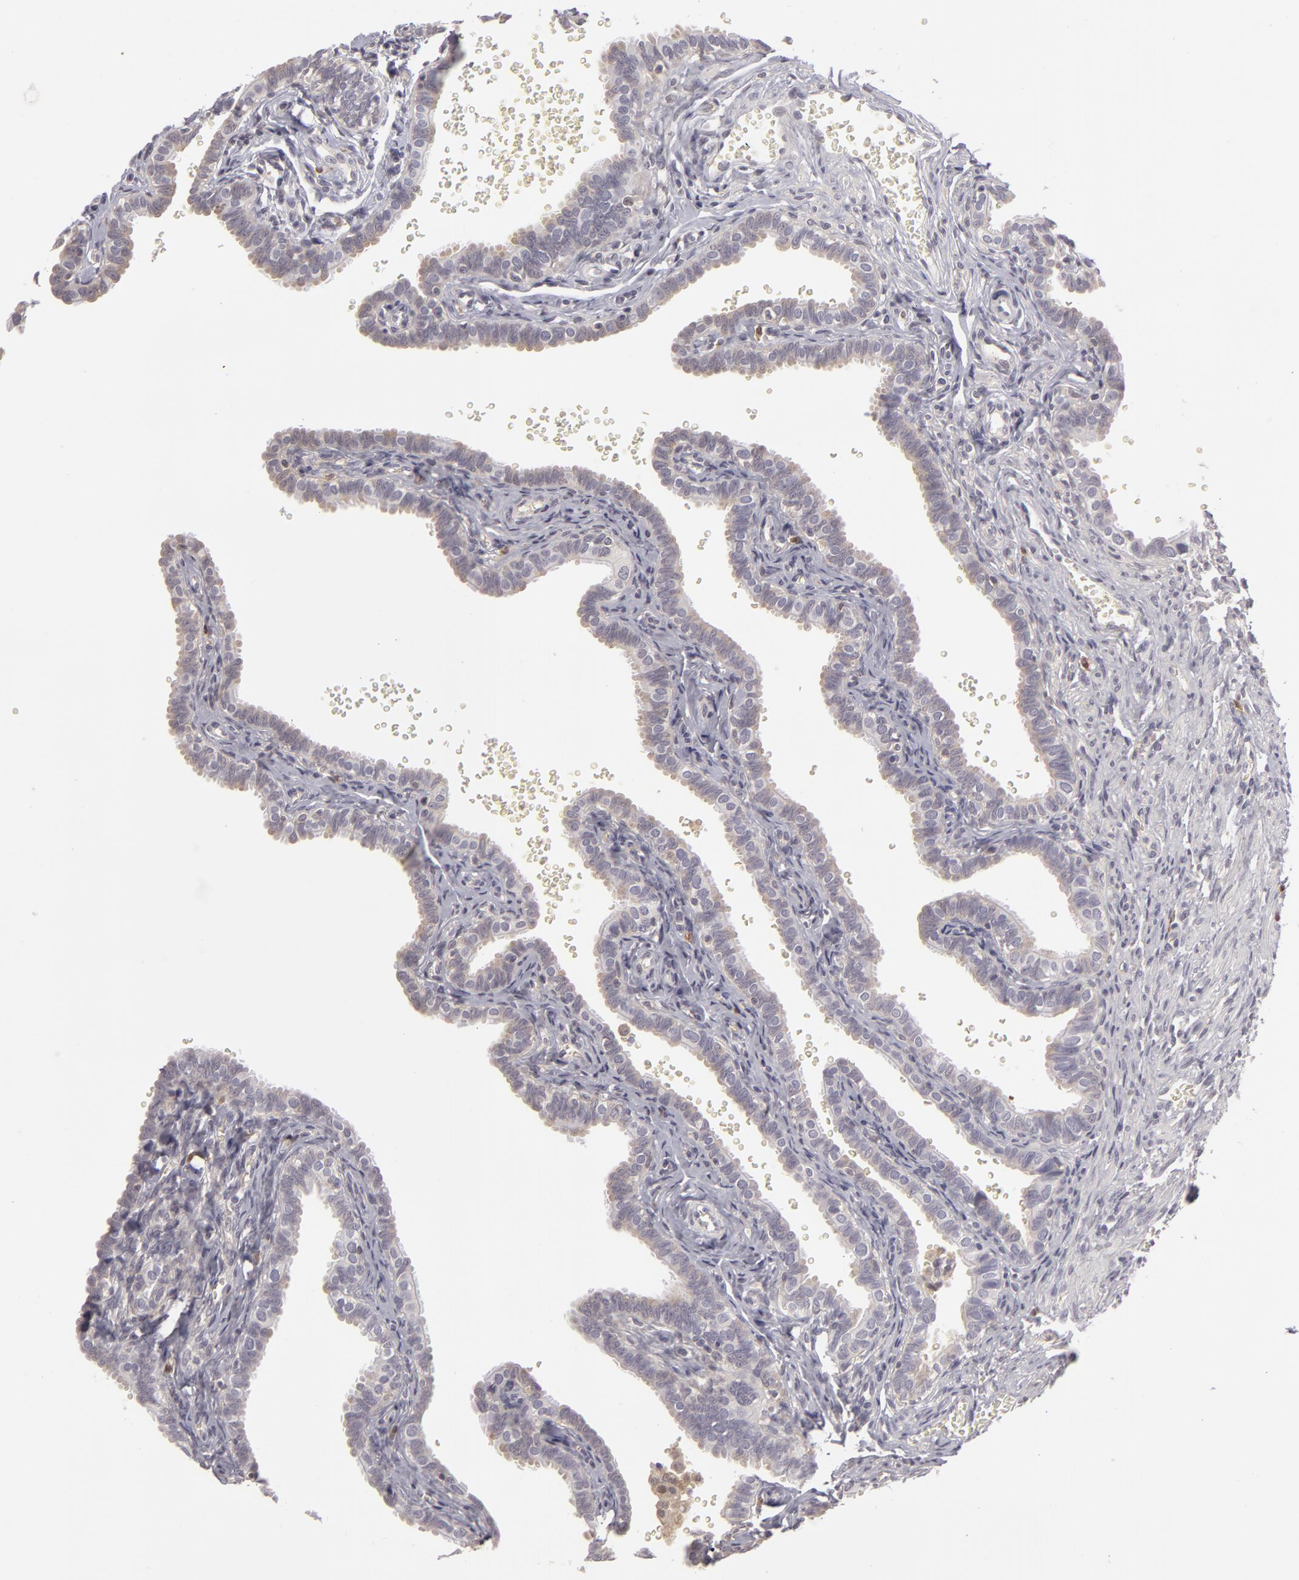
{"staining": {"intensity": "negative", "quantity": "none", "location": "none"}, "tissue": "fallopian tube", "cell_type": "Glandular cells", "image_type": "normal", "snomed": [{"axis": "morphology", "description": "Normal tissue, NOS"}, {"axis": "topography", "description": "Fallopian tube"}], "caption": "Normal fallopian tube was stained to show a protein in brown. There is no significant staining in glandular cells.", "gene": "GNPDA1", "patient": {"sex": "female", "age": 35}}